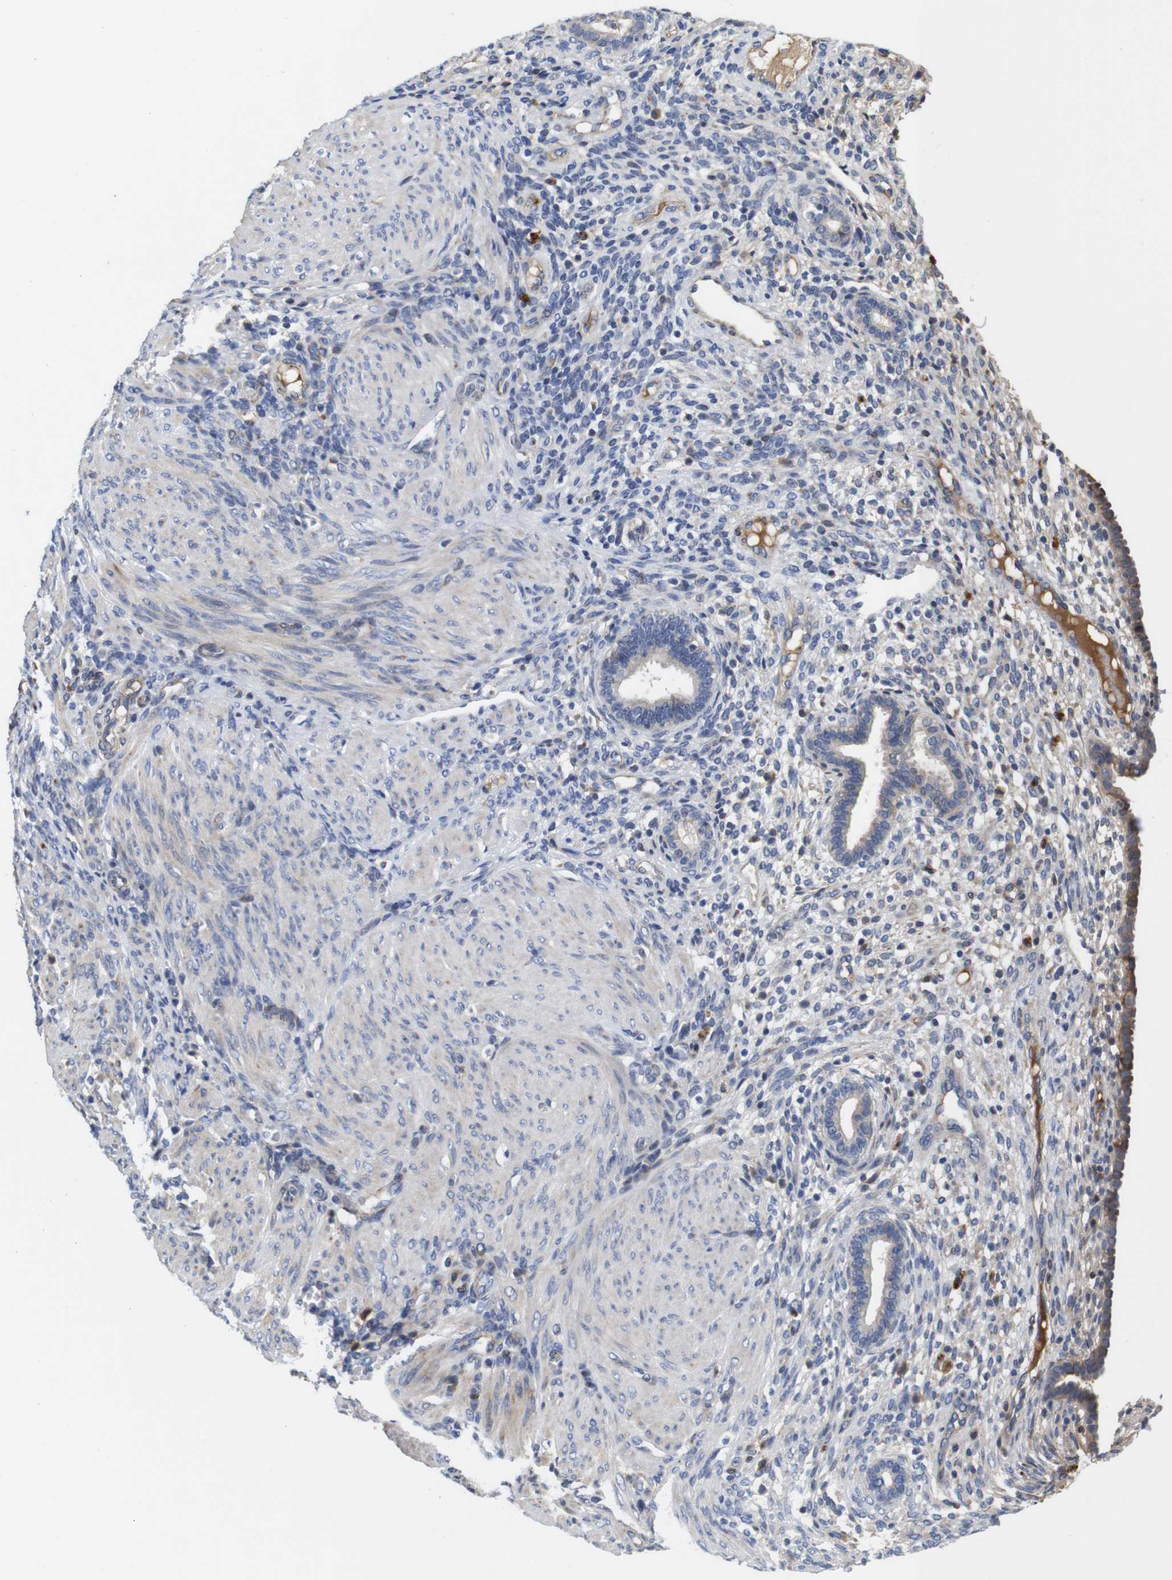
{"staining": {"intensity": "negative", "quantity": "none", "location": "none"}, "tissue": "endometrium", "cell_type": "Cells in endometrial stroma", "image_type": "normal", "snomed": [{"axis": "morphology", "description": "Normal tissue, NOS"}, {"axis": "topography", "description": "Endometrium"}], "caption": "Immunohistochemistry (IHC) of normal endometrium shows no positivity in cells in endometrial stroma. (Stains: DAB IHC with hematoxylin counter stain, Microscopy: brightfield microscopy at high magnification).", "gene": "SPRY3", "patient": {"sex": "female", "age": 72}}